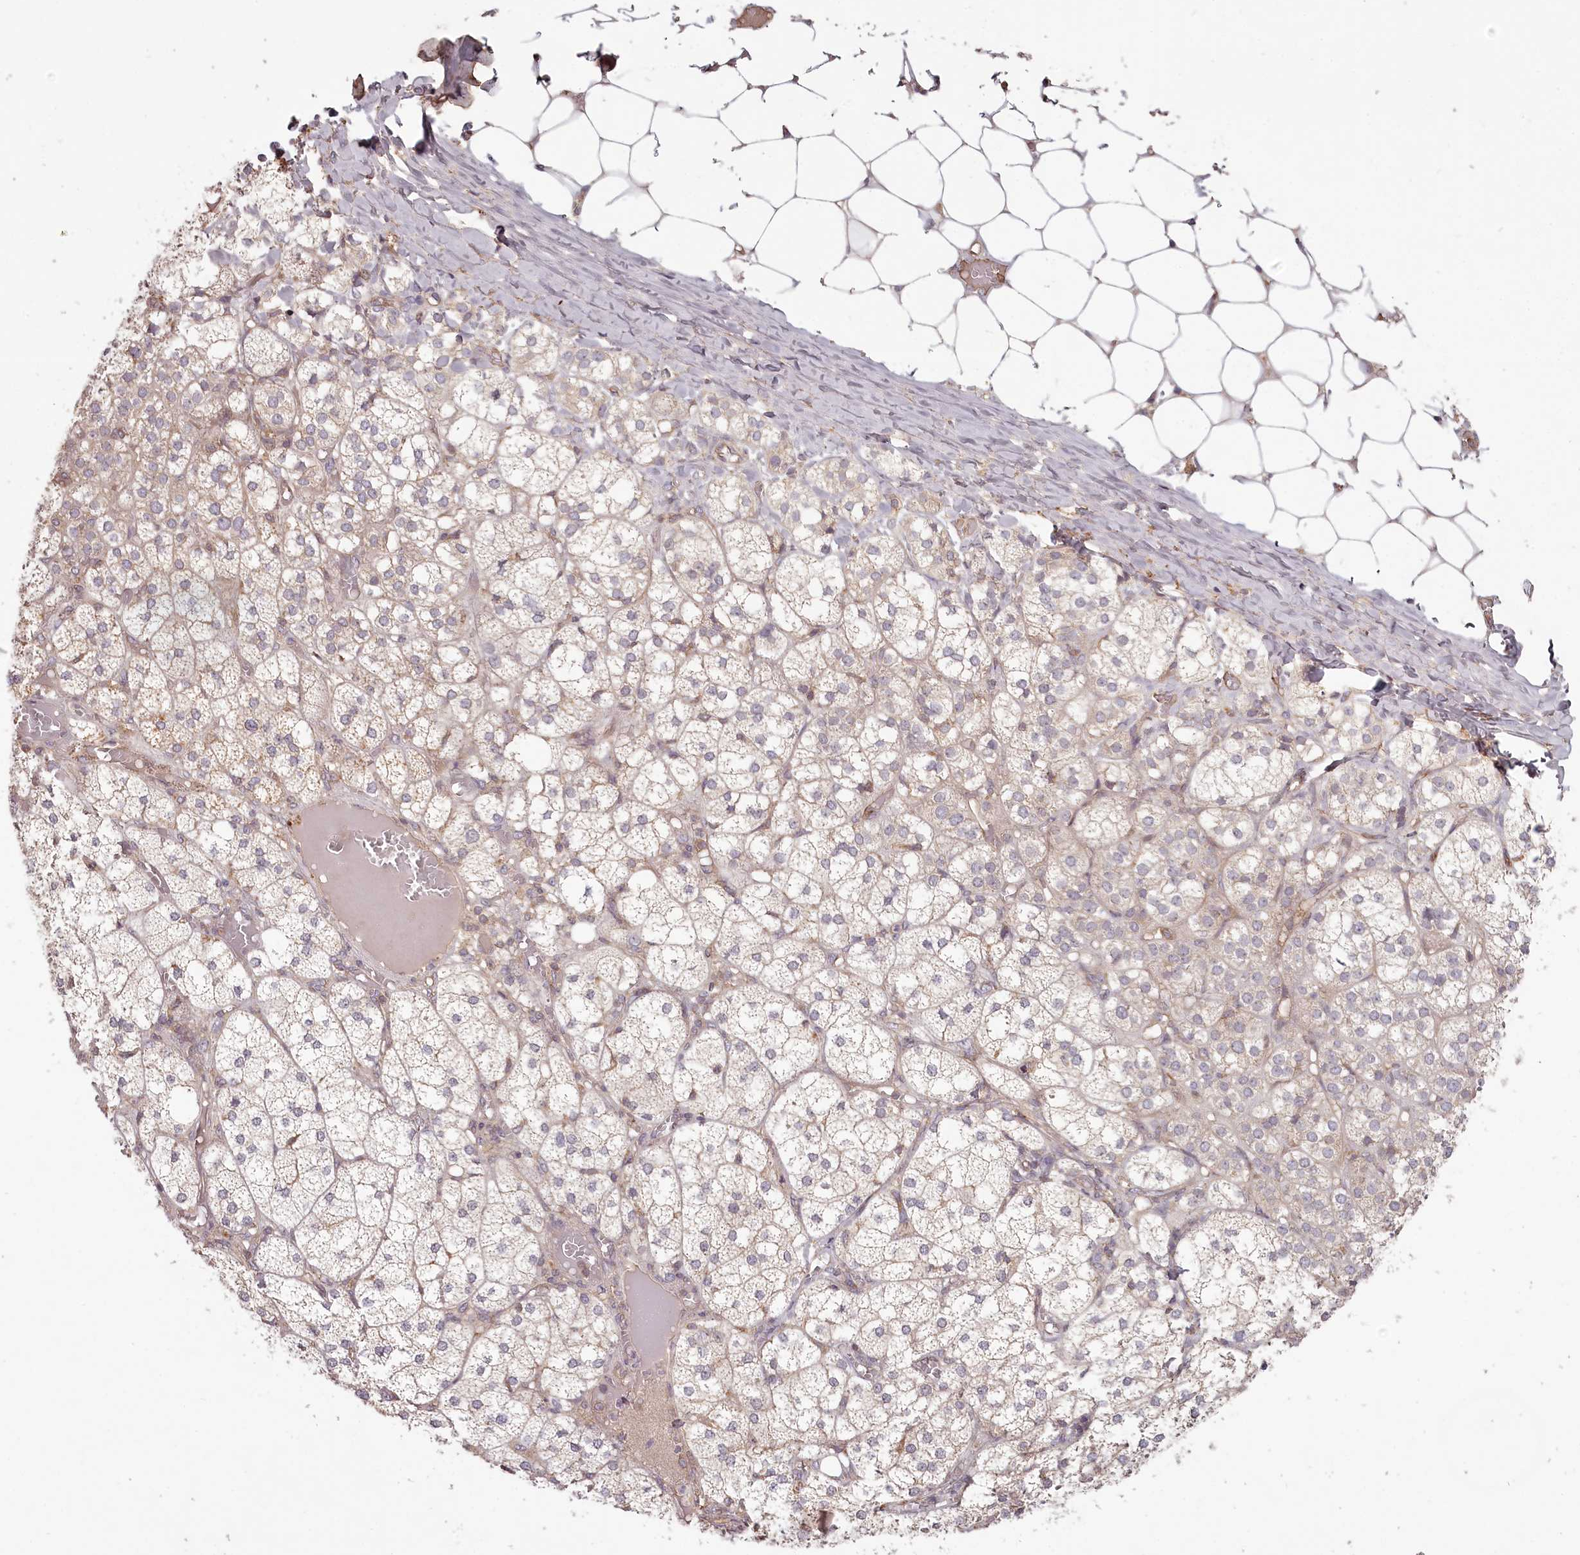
{"staining": {"intensity": "moderate", "quantity": "25%-75%", "location": "cytoplasmic/membranous"}, "tissue": "adrenal gland", "cell_type": "Glandular cells", "image_type": "normal", "snomed": [{"axis": "morphology", "description": "Normal tissue, NOS"}, {"axis": "topography", "description": "Adrenal gland"}], "caption": "The immunohistochemical stain shows moderate cytoplasmic/membranous positivity in glandular cells of benign adrenal gland.", "gene": "TMIE", "patient": {"sex": "female", "age": 61}}